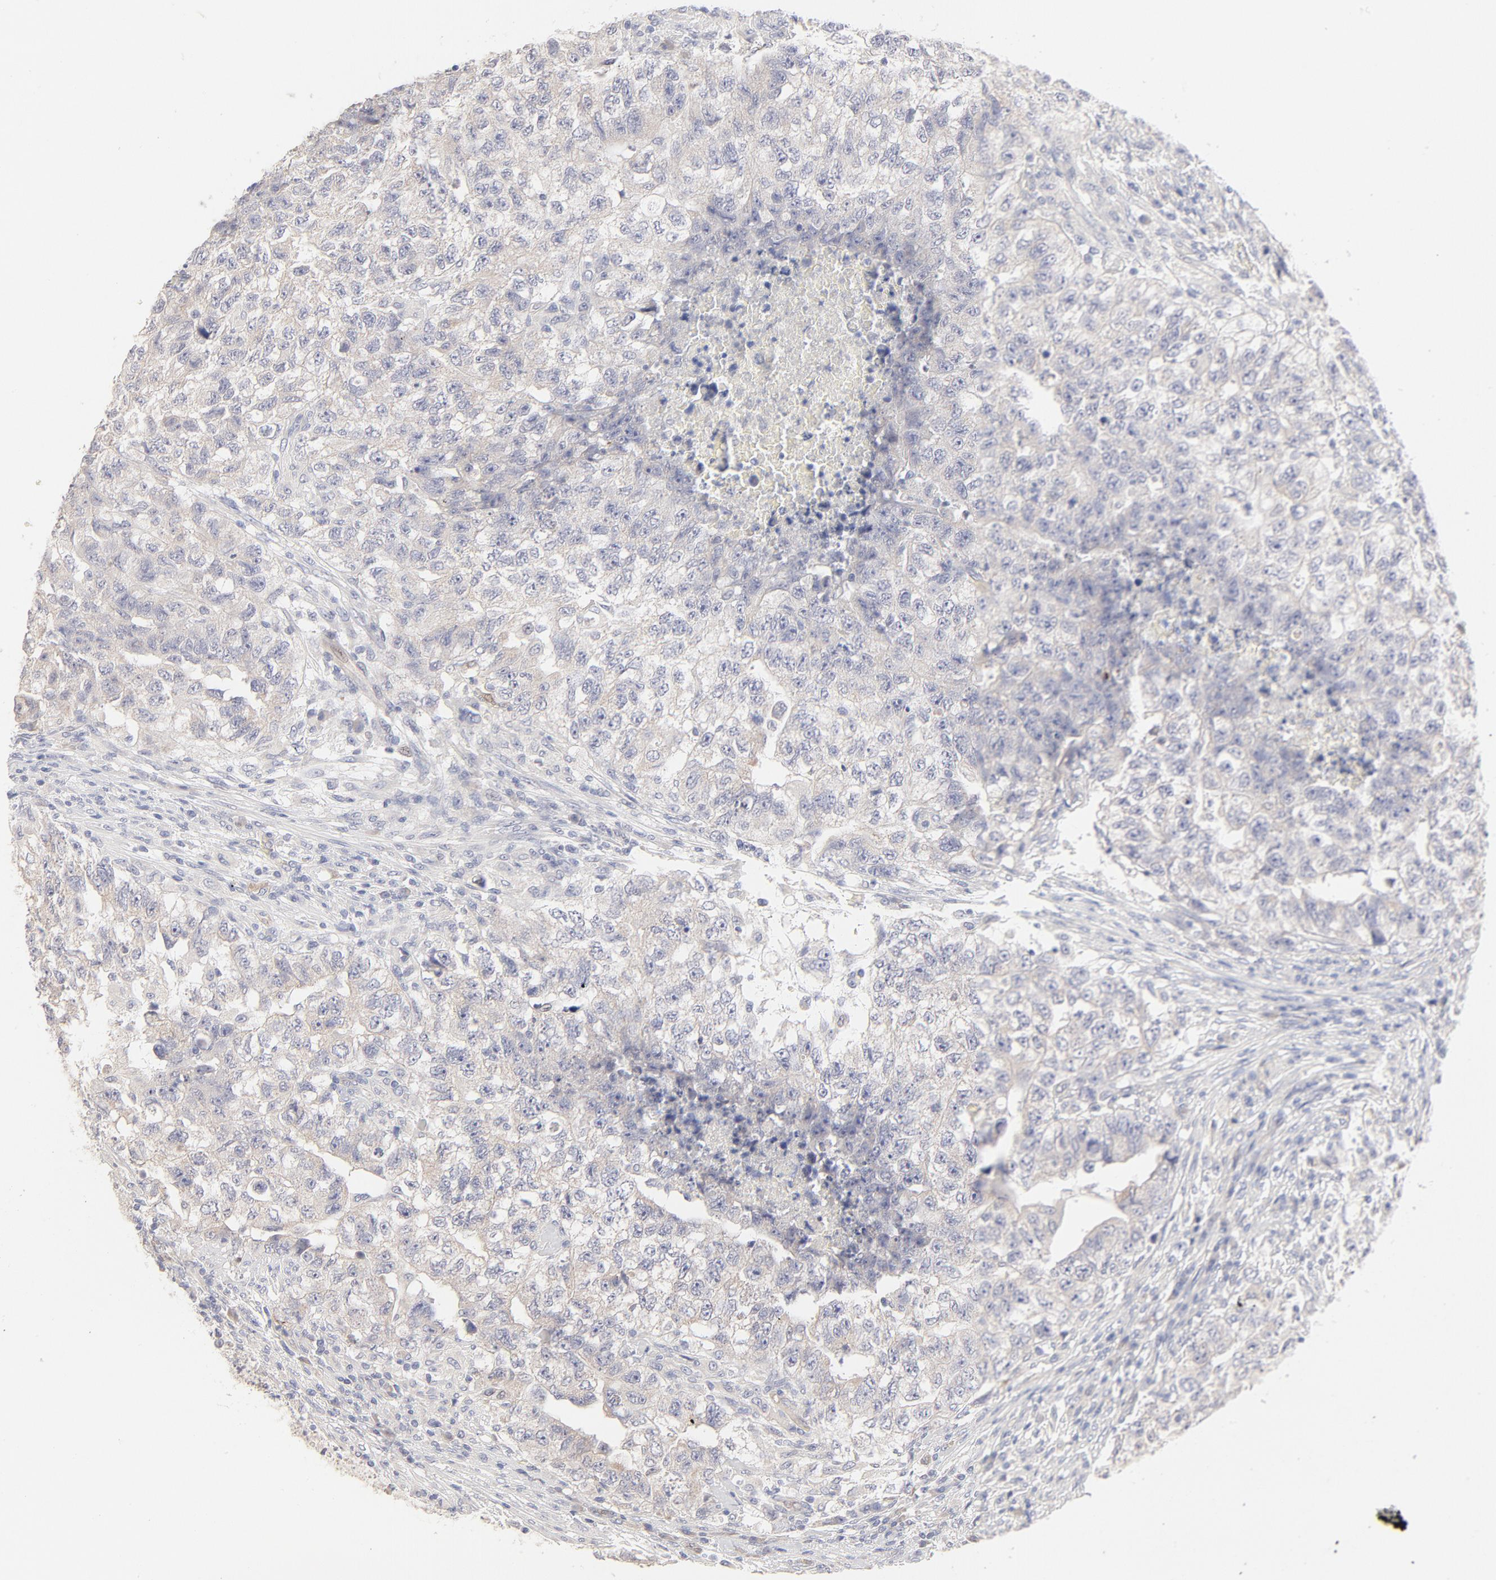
{"staining": {"intensity": "negative", "quantity": "none", "location": "none"}, "tissue": "testis cancer", "cell_type": "Tumor cells", "image_type": "cancer", "snomed": [{"axis": "morphology", "description": "Carcinoma, Embryonal, NOS"}, {"axis": "topography", "description": "Testis"}], "caption": "Histopathology image shows no protein expression in tumor cells of testis cancer tissue. The staining is performed using DAB (3,3'-diaminobenzidine) brown chromogen with nuclei counter-stained in using hematoxylin.", "gene": "NKX2-2", "patient": {"sex": "male", "age": 21}}